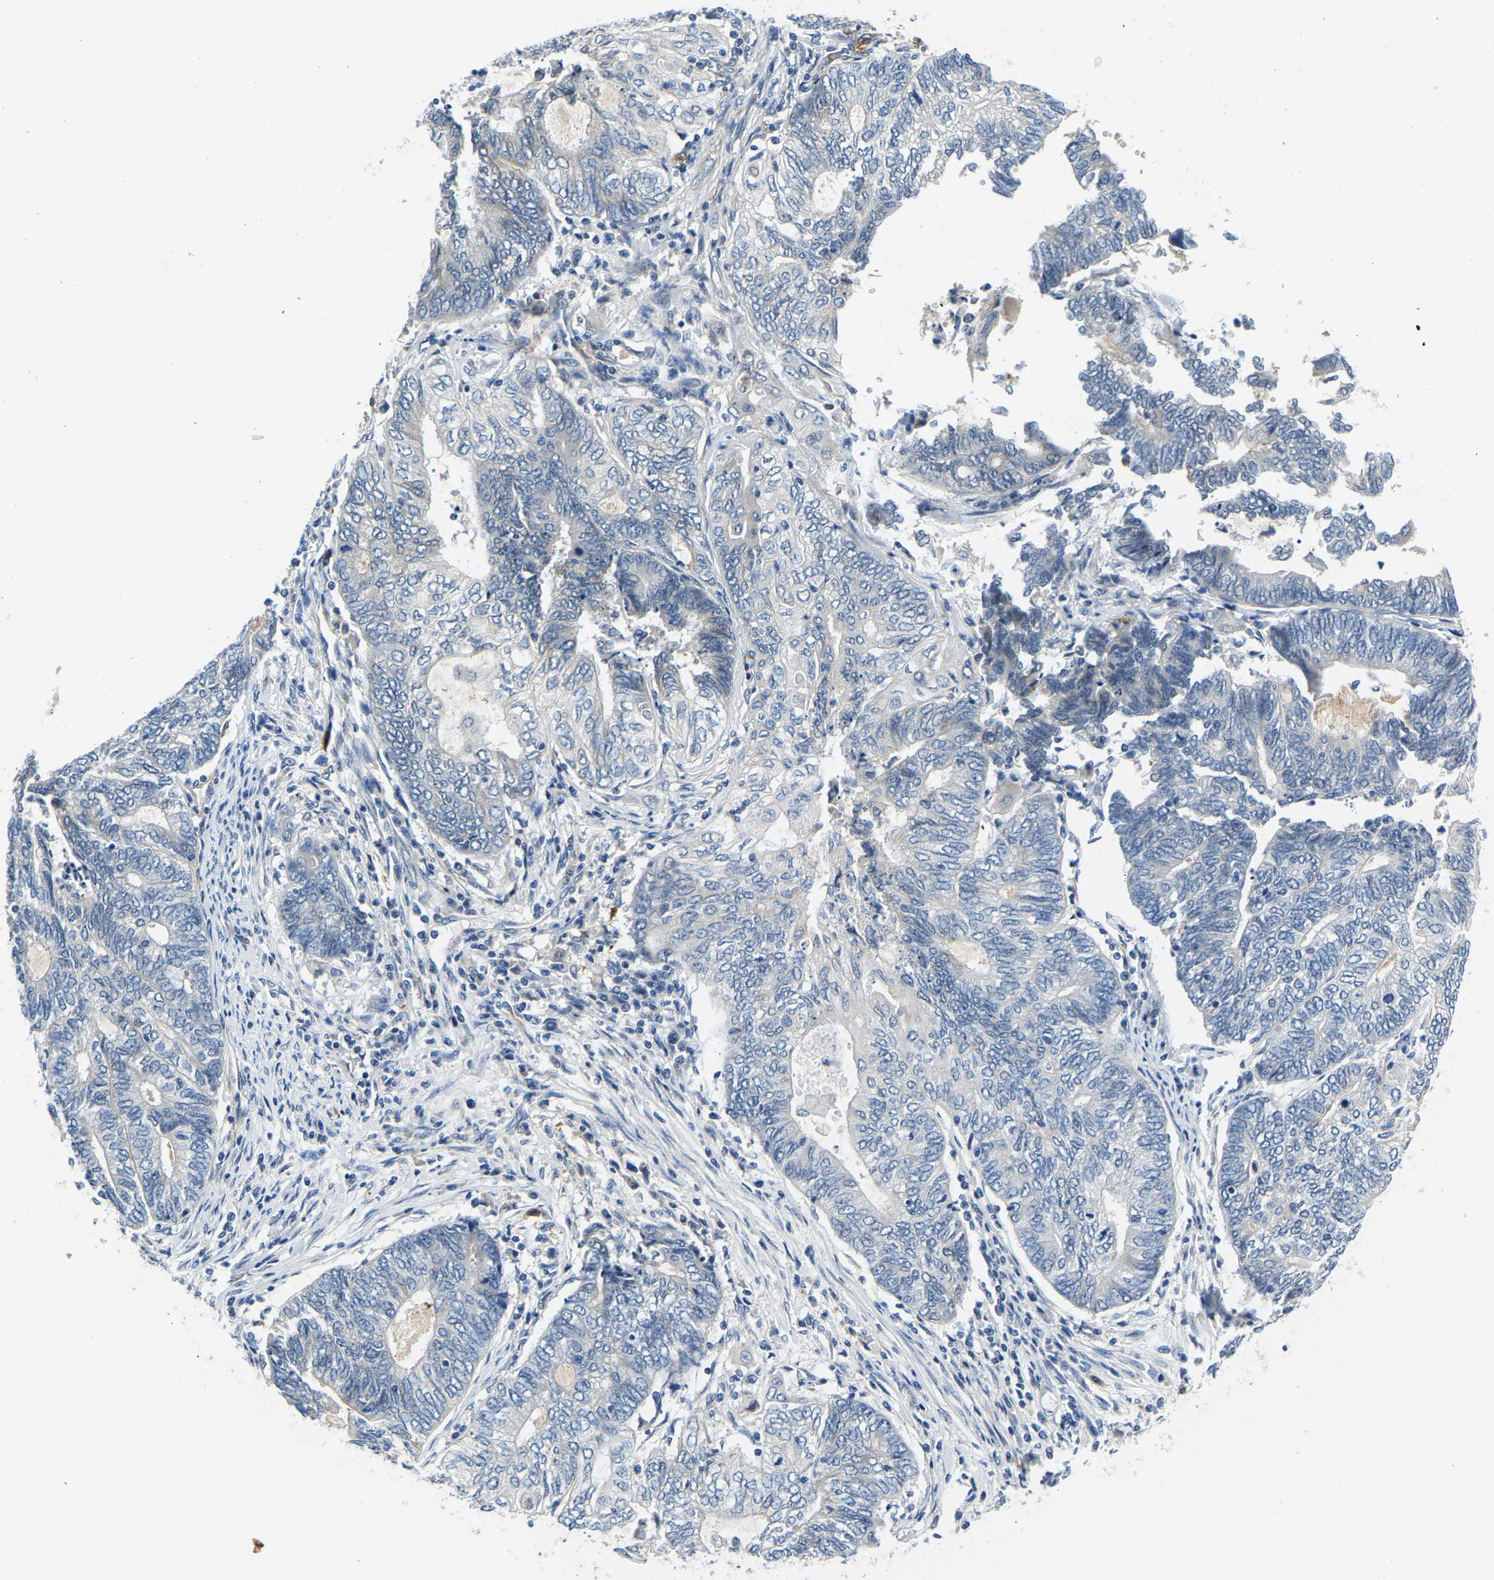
{"staining": {"intensity": "negative", "quantity": "none", "location": "none"}, "tissue": "endometrial cancer", "cell_type": "Tumor cells", "image_type": "cancer", "snomed": [{"axis": "morphology", "description": "Adenocarcinoma, NOS"}, {"axis": "topography", "description": "Uterus"}, {"axis": "topography", "description": "Endometrium"}], "caption": "Human adenocarcinoma (endometrial) stained for a protein using immunohistochemistry shows no expression in tumor cells.", "gene": "LIAS", "patient": {"sex": "female", "age": 70}}